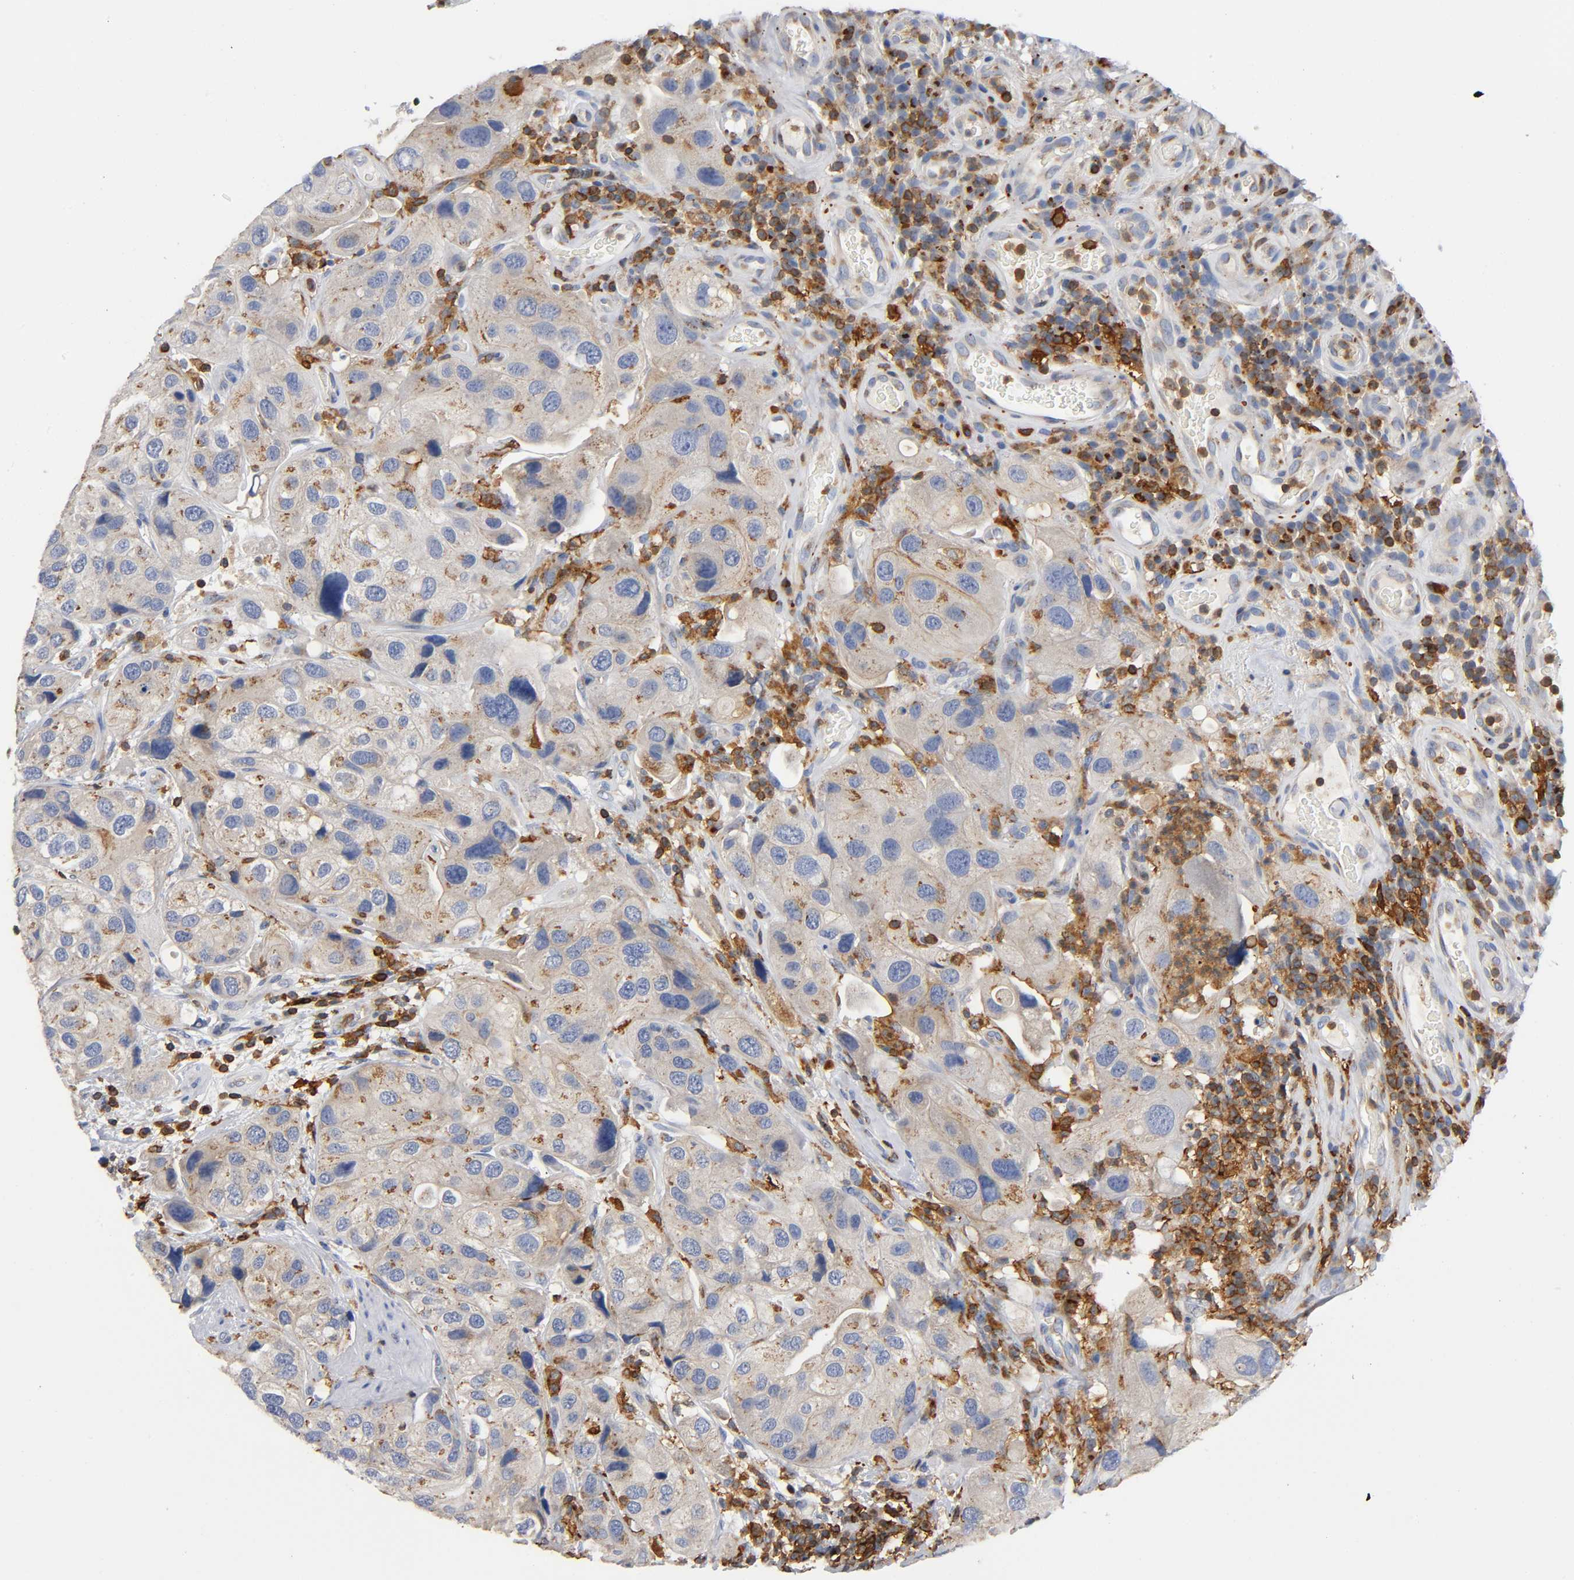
{"staining": {"intensity": "moderate", "quantity": "25%-75%", "location": "cytoplasmic/membranous"}, "tissue": "urothelial cancer", "cell_type": "Tumor cells", "image_type": "cancer", "snomed": [{"axis": "morphology", "description": "Urothelial carcinoma, High grade"}, {"axis": "topography", "description": "Urinary bladder"}], "caption": "Moderate cytoplasmic/membranous protein staining is seen in about 25%-75% of tumor cells in urothelial cancer.", "gene": "CAPN10", "patient": {"sex": "female", "age": 64}}